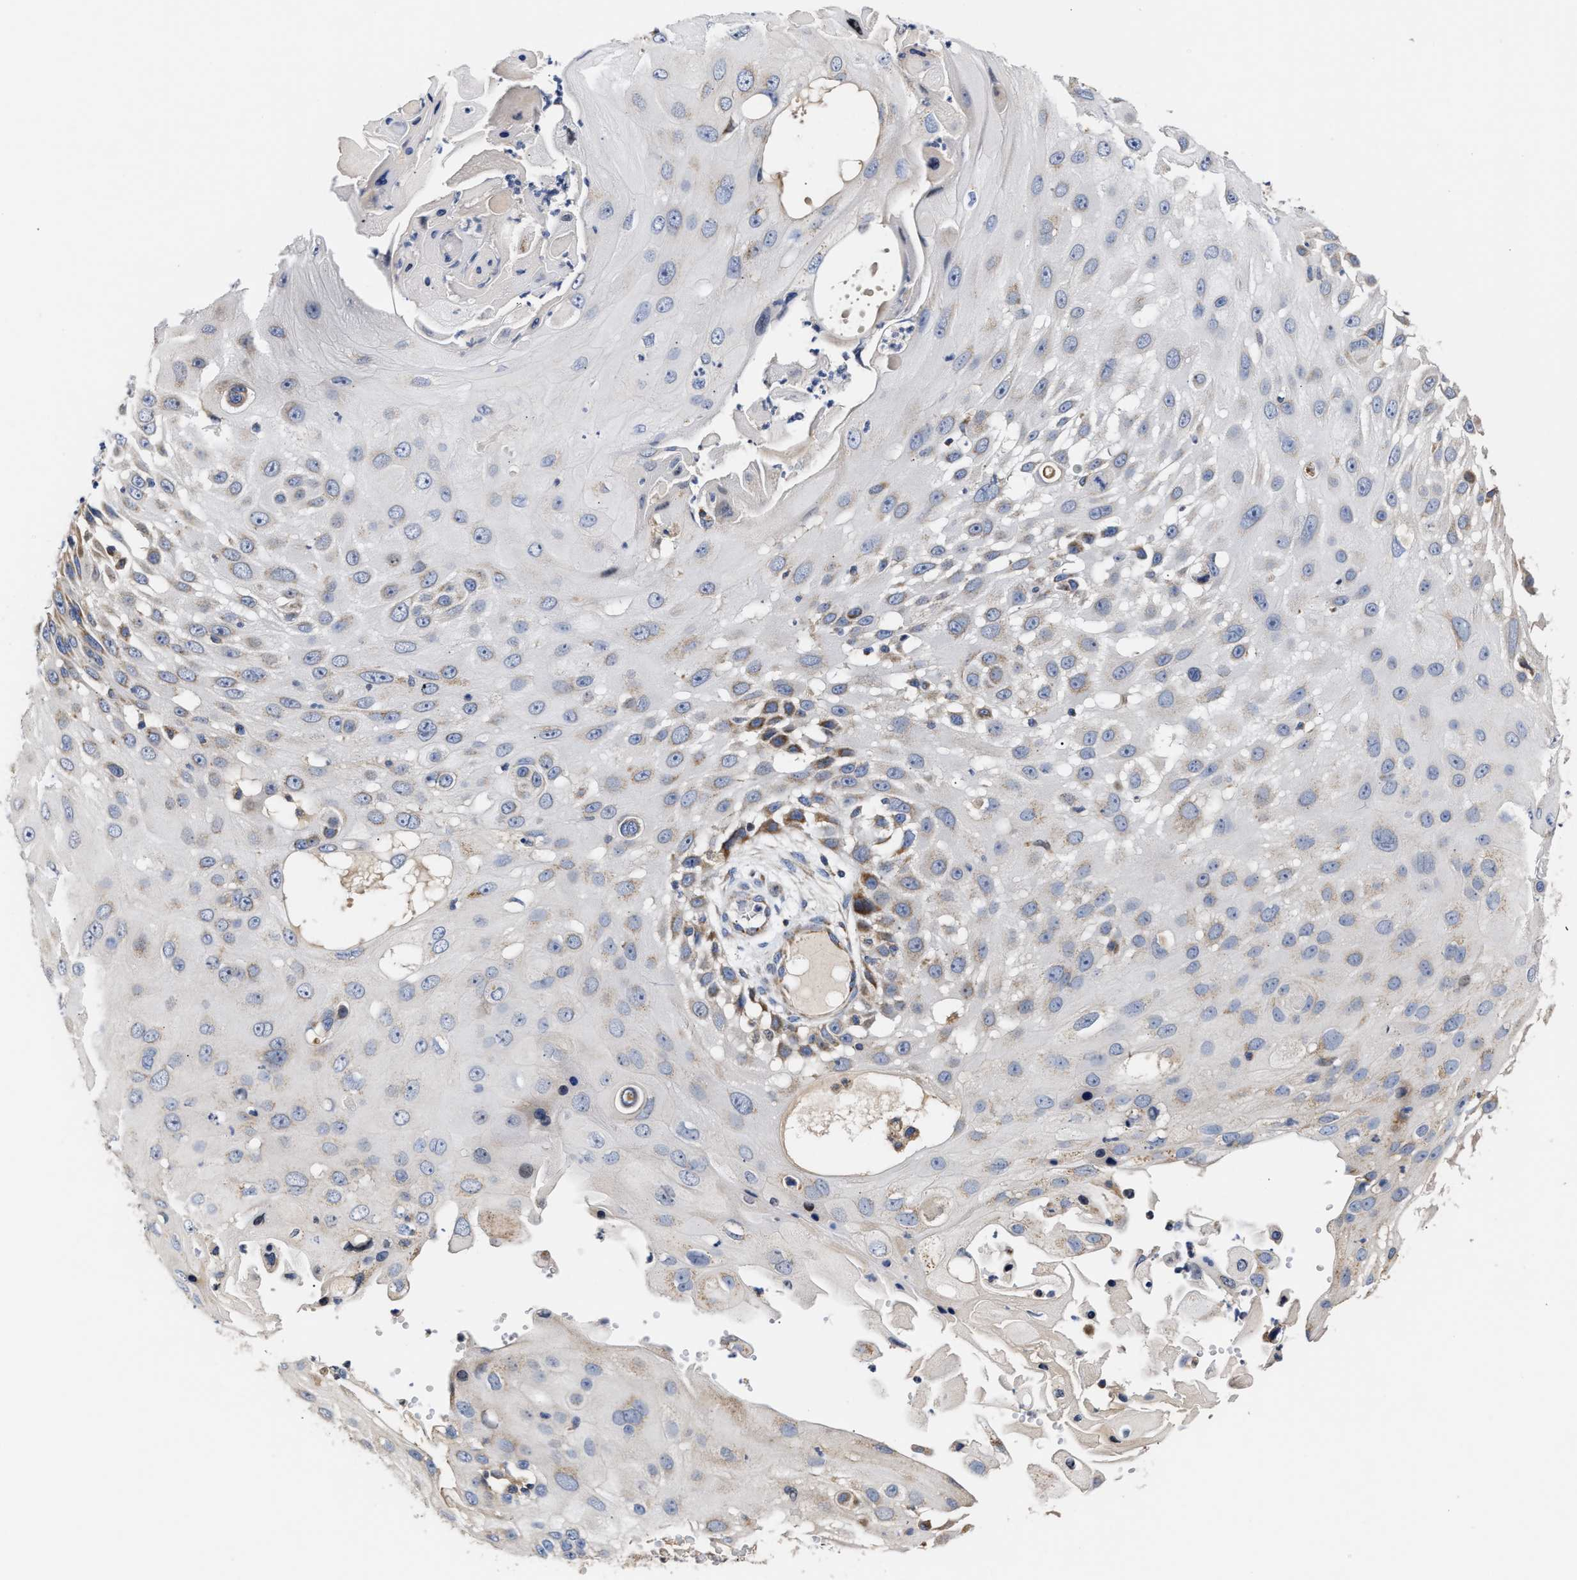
{"staining": {"intensity": "moderate", "quantity": "<25%", "location": "cytoplasmic/membranous"}, "tissue": "skin cancer", "cell_type": "Tumor cells", "image_type": "cancer", "snomed": [{"axis": "morphology", "description": "Squamous cell carcinoma, NOS"}, {"axis": "topography", "description": "Skin"}], "caption": "Tumor cells reveal low levels of moderate cytoplasmic/membranous positivity in approximately <25% of cells in human skin cancer (squamous cell carcinoma).", "gene": "MALSU1", "patient": {"sex": "female", "age": 44}}